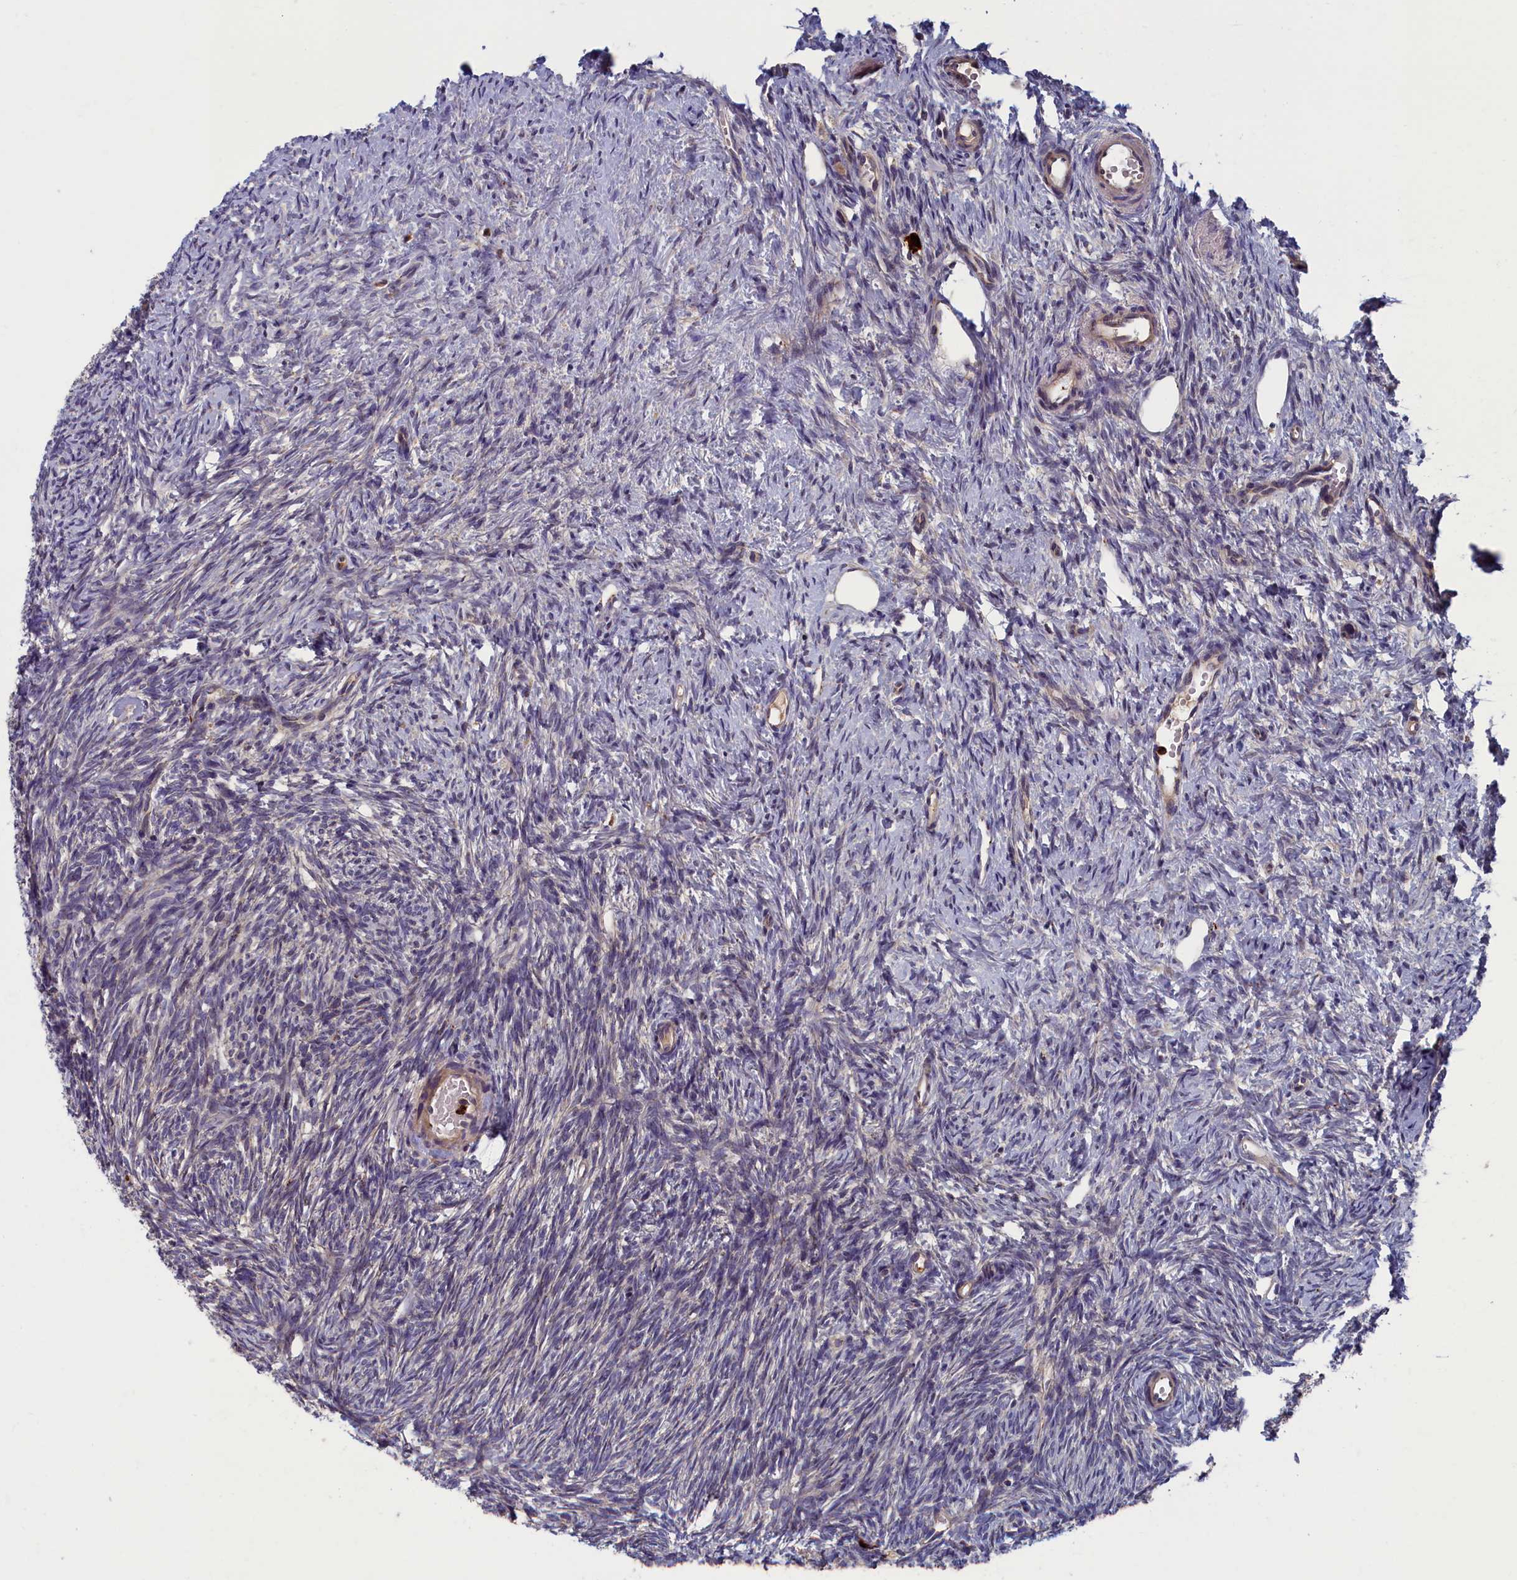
{"staining": {"intensity": "negative", "quantity": "none", "location": "none"}, "tissue": "ovary", "cell_type": "Ovarian stroma cells", "image_type": "normal", "snomed": [{"axis": "morphology", "description": "Normal tissue, NOS"}, {"axis": "topography", "description": "Ovary"}], "caption": "DAB (3,3'-diaminobenzidine) immunohistochemical staining of unremarkable human ovary shows no significant positivity in ovarian stroma cells.", "gene": "TNK2", "patient": {"sex": "female", "age": 51}}